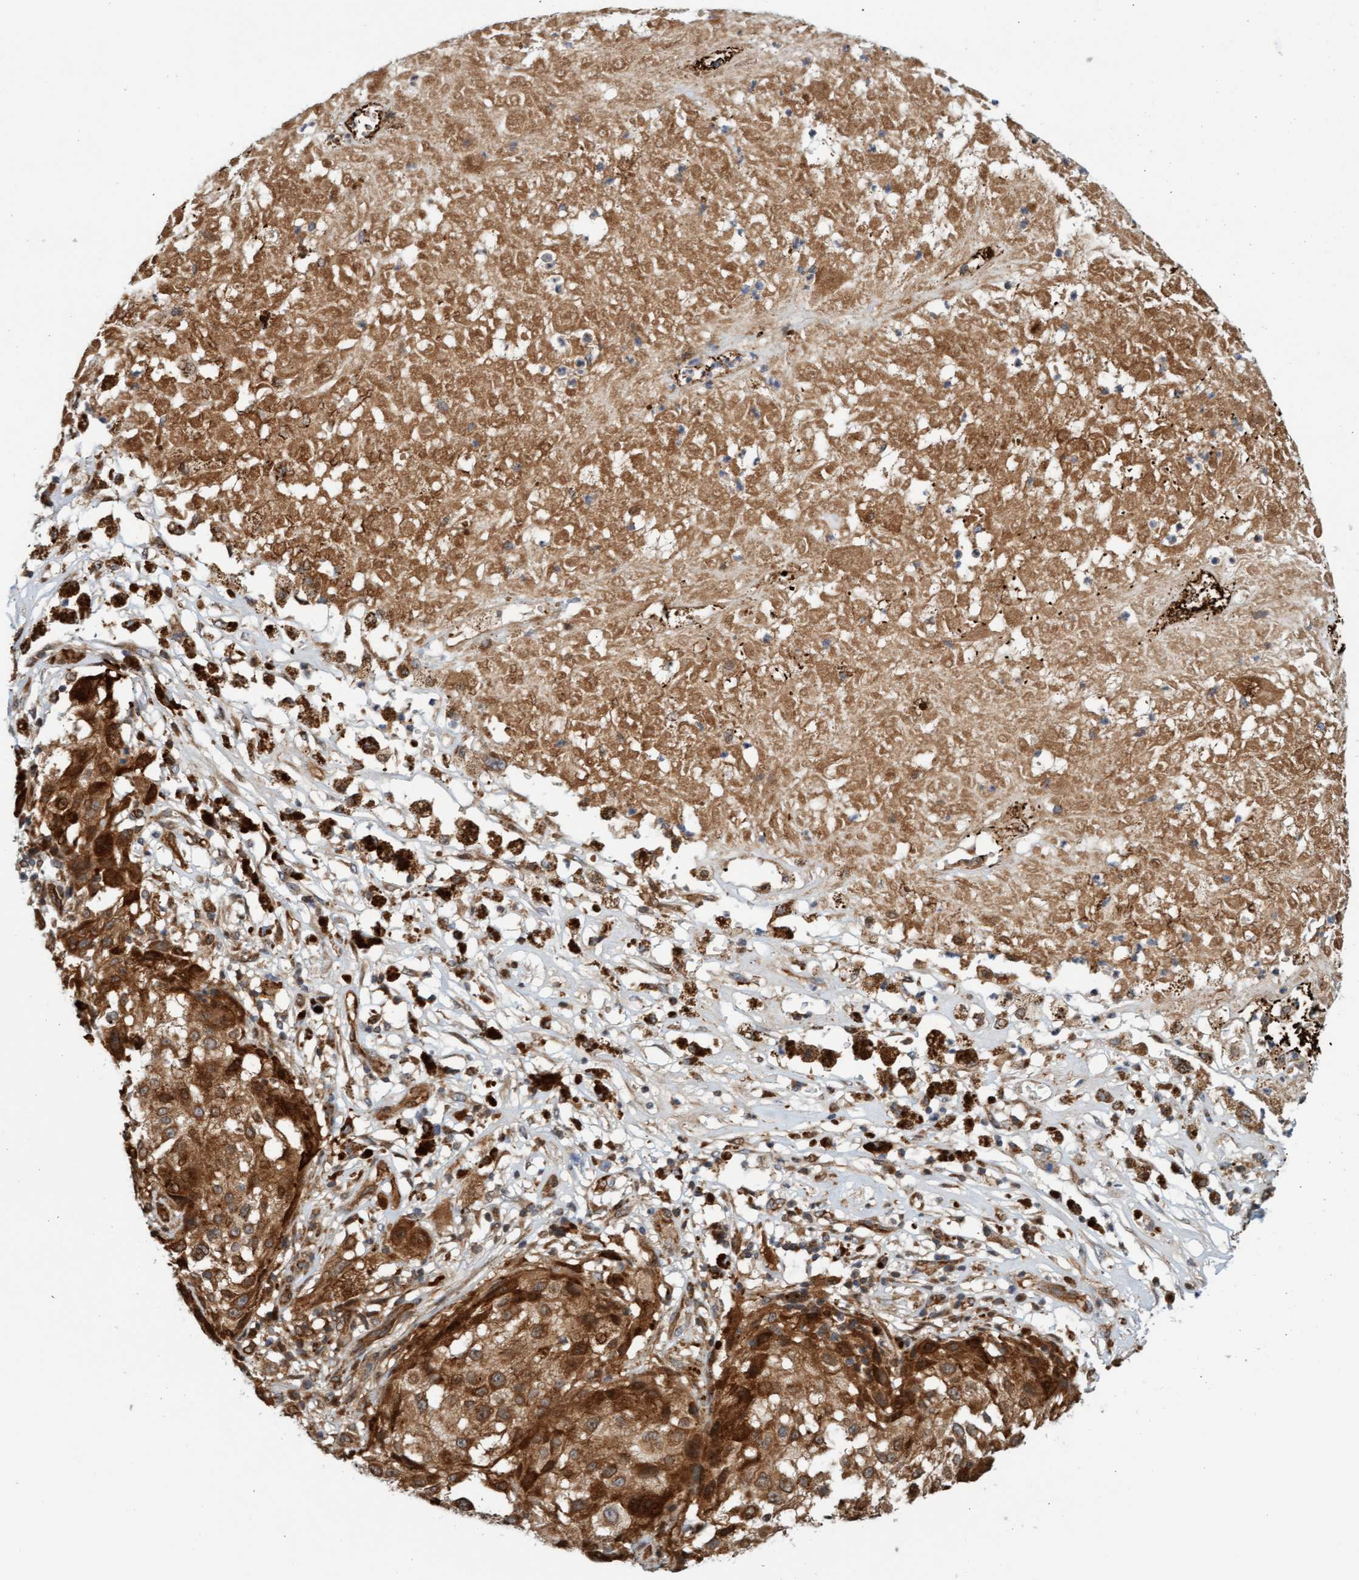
{"staining": {"intensity": "strong", "quantity": ">75%", "location": "cytoplasmic/membranous"}, "tissue": "melanoma", "cell_type": "Tumor cells", "image_type": "cancer", "snomed": [{"axis": "morphology", "description": "Necrosis, NOS"}, {"axis": "morphology", "description": "Malignant melanoma, NOS"}, {"axis": "topography", "description": "Skin"}], "caption": "Immunohistochemical staining of melanoma demonstrates high levels of strong cytoplasmic/membranous protein expression in about >75% of tumor cells.", "gene": "EIF4EBP1", "patient": {"sex": "female", "age": 87}}